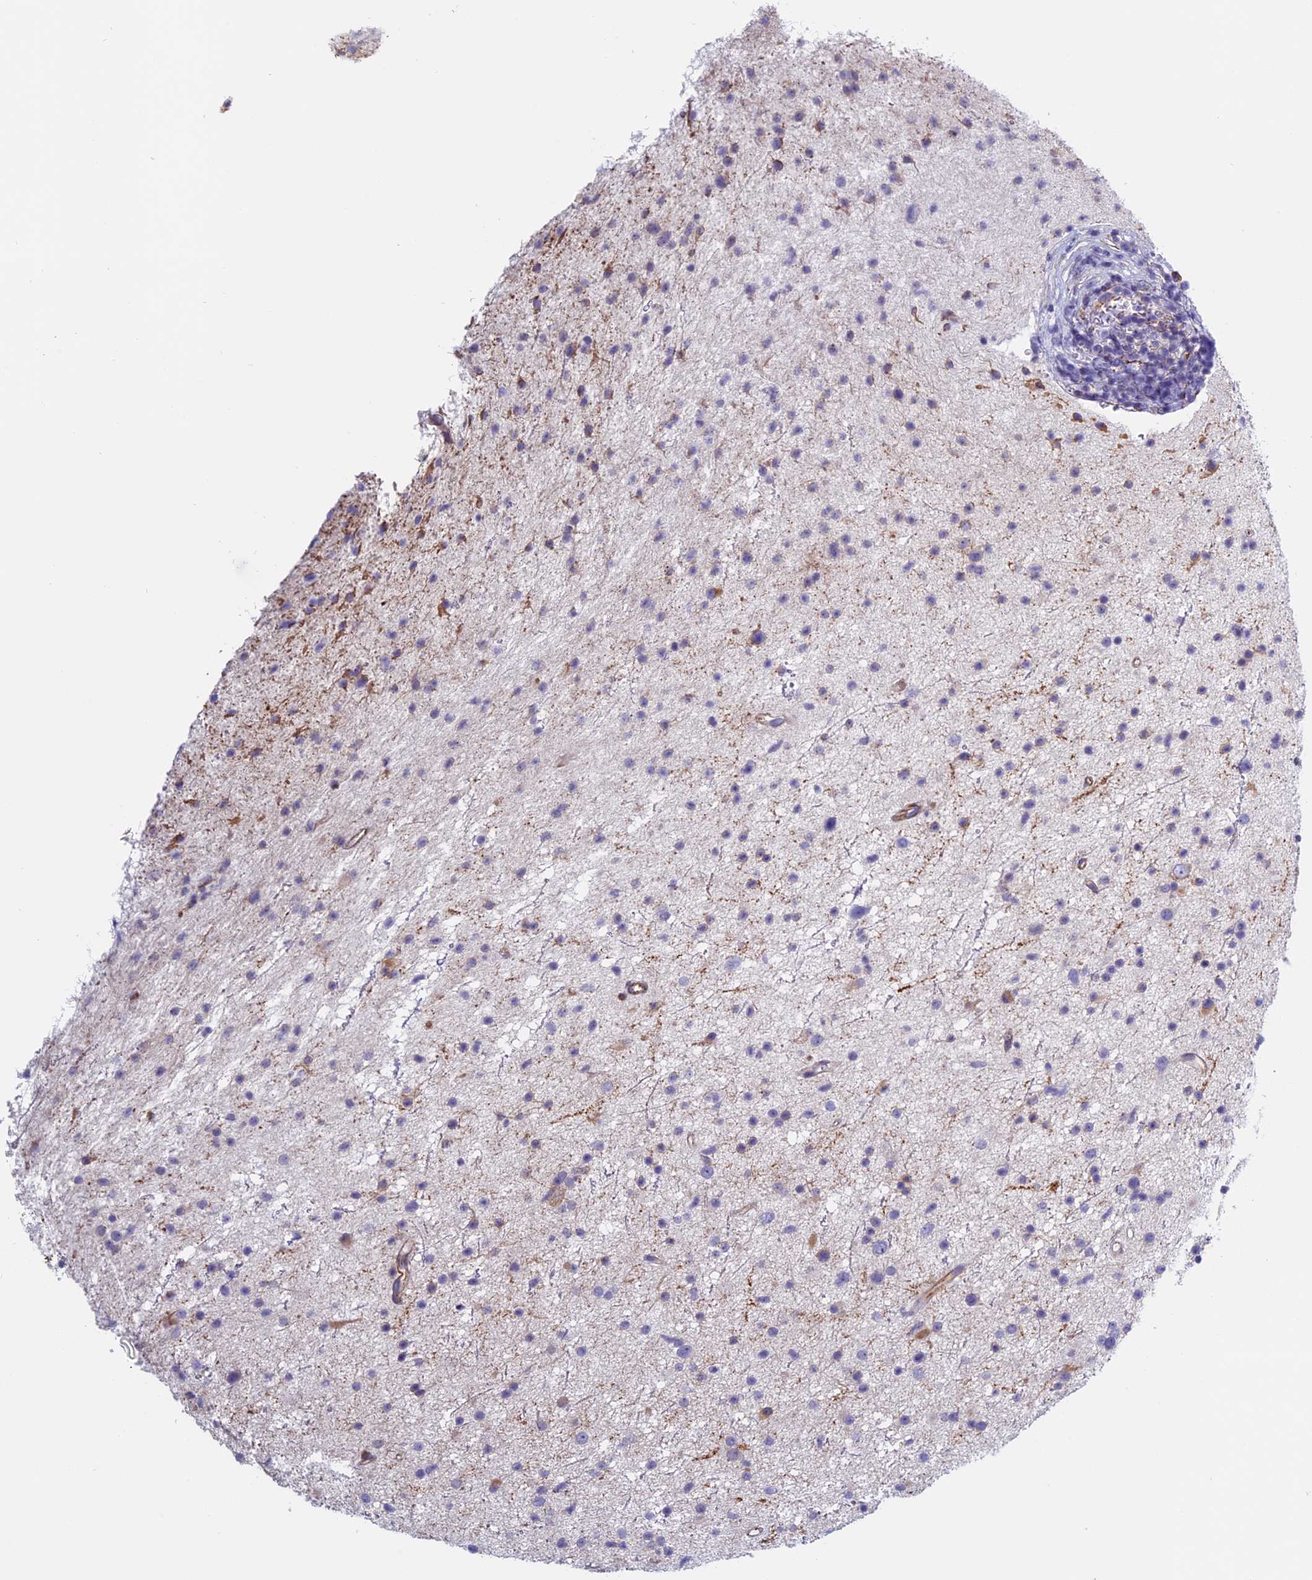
{"staining": {"intensity": "negative", "quantity": "none", "location": "none"}, "tissue": "glioma", "cell_type": "Tumor cells", "image_type": "cancer", "snomed": [{"axis": "morphology", "description": "Glioma, malignant, Low grade"}, {"axis": "topography", "description": "Cerebral cortex"}], "caption": "An immunohistochemistry (IHC) photomicrograph of malignant low-grade glioma is shown. There is no staining in tumor cells of malignant low-grade glioma.", "gene": "BCL2L10", "patient": {"sex": "female", "age": 39}}